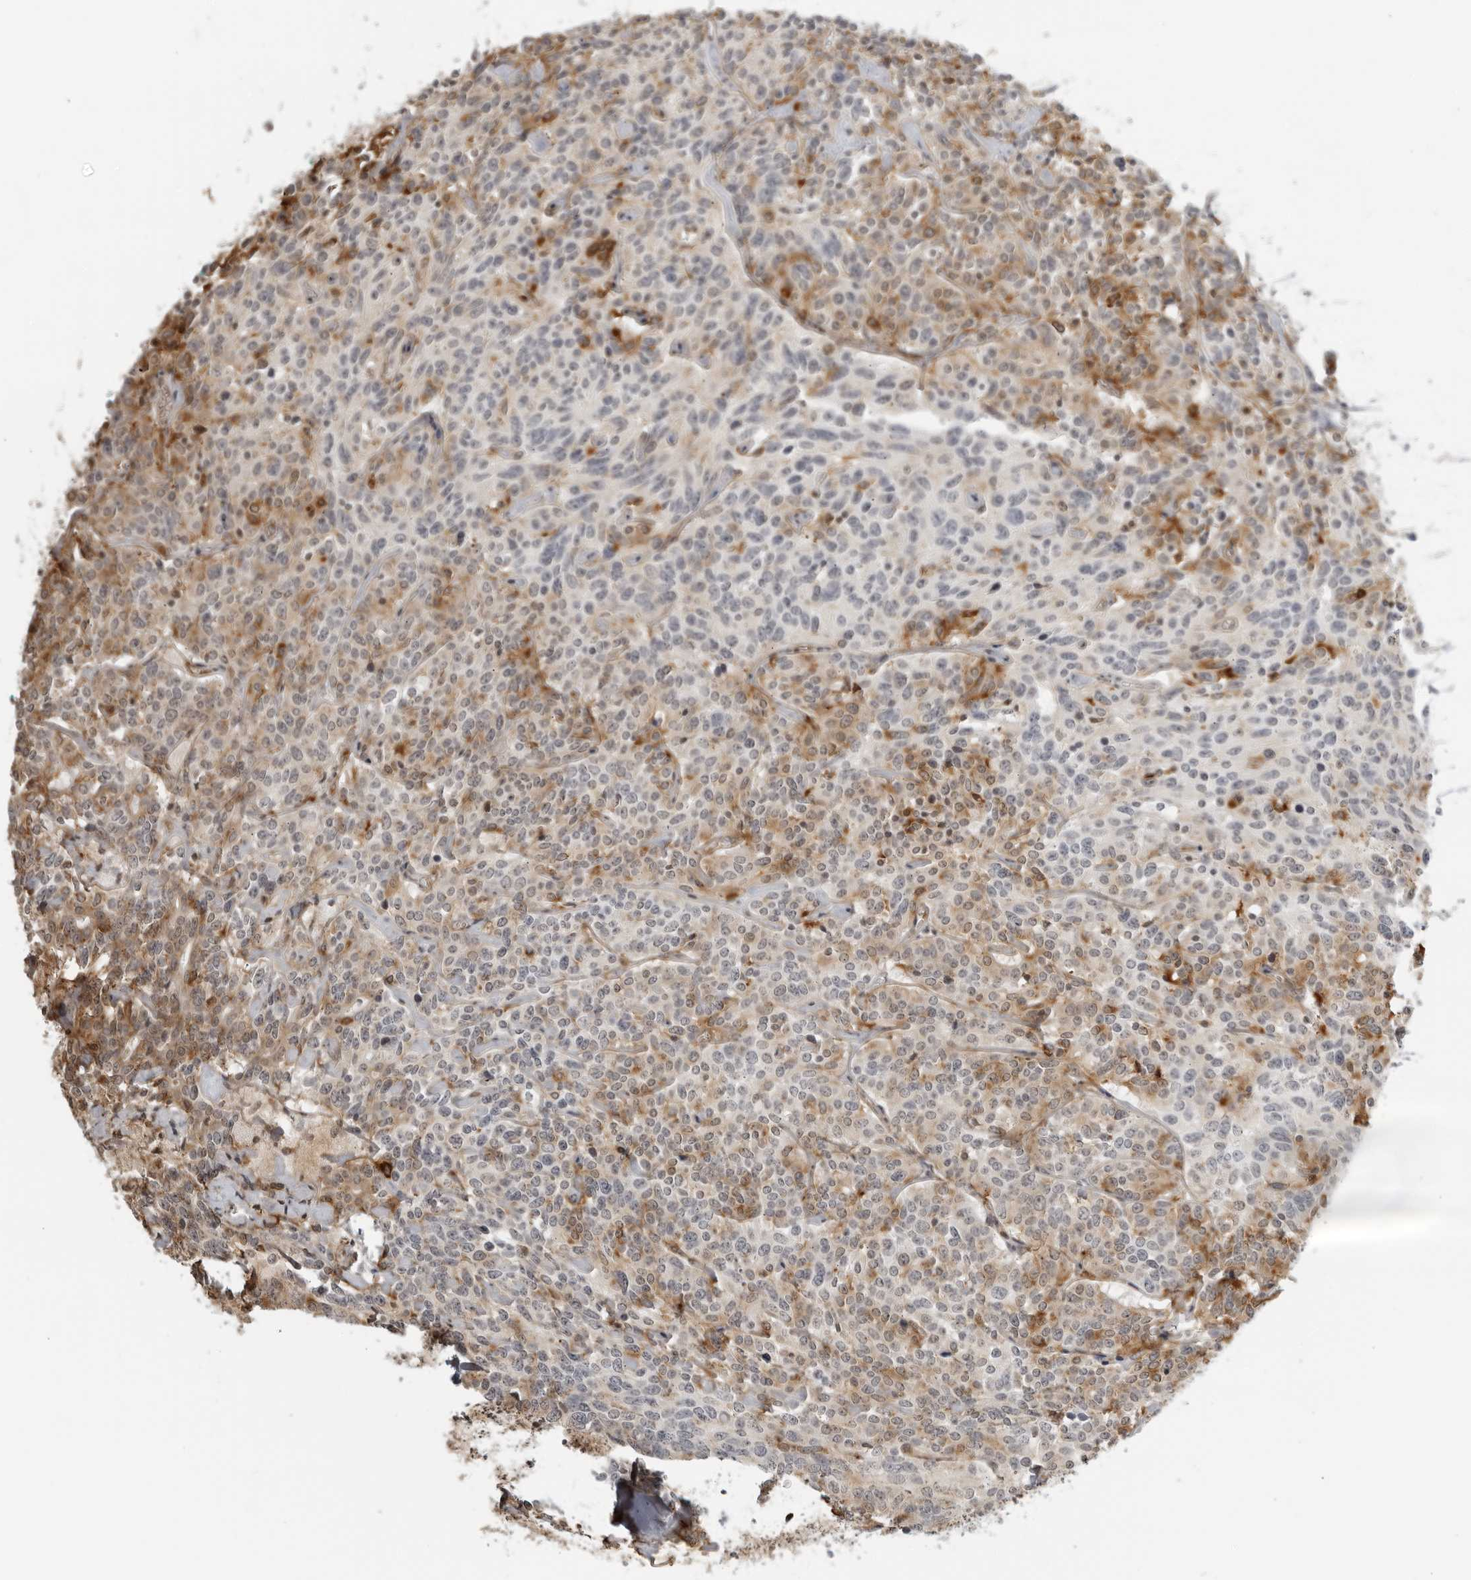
{"staining": {"intensity": "moderate", "quantity": "<25%", "location": "cytoplasmic/membranous"}, "tissue": "carcinoid", "cell_type": "Tumor cells", "image_type": "cancer", "snomed": [{"axis": "morphology", "description": "Carcinoid, malignant, NOS"}, {"axis": "topography", "description": "Lung"}], "caption": "Carcinoid stained with immunohistochemistry reveals moderate cytoplasmic/membranous staining in about <25% of tumor cells. The staining is performed using DAB brown chromogen to label protein expression. The nuclei are counter-stained blue using hematoxylin.", "gene": "TCF21", "patient": {"sex": "female", "age": 46}}